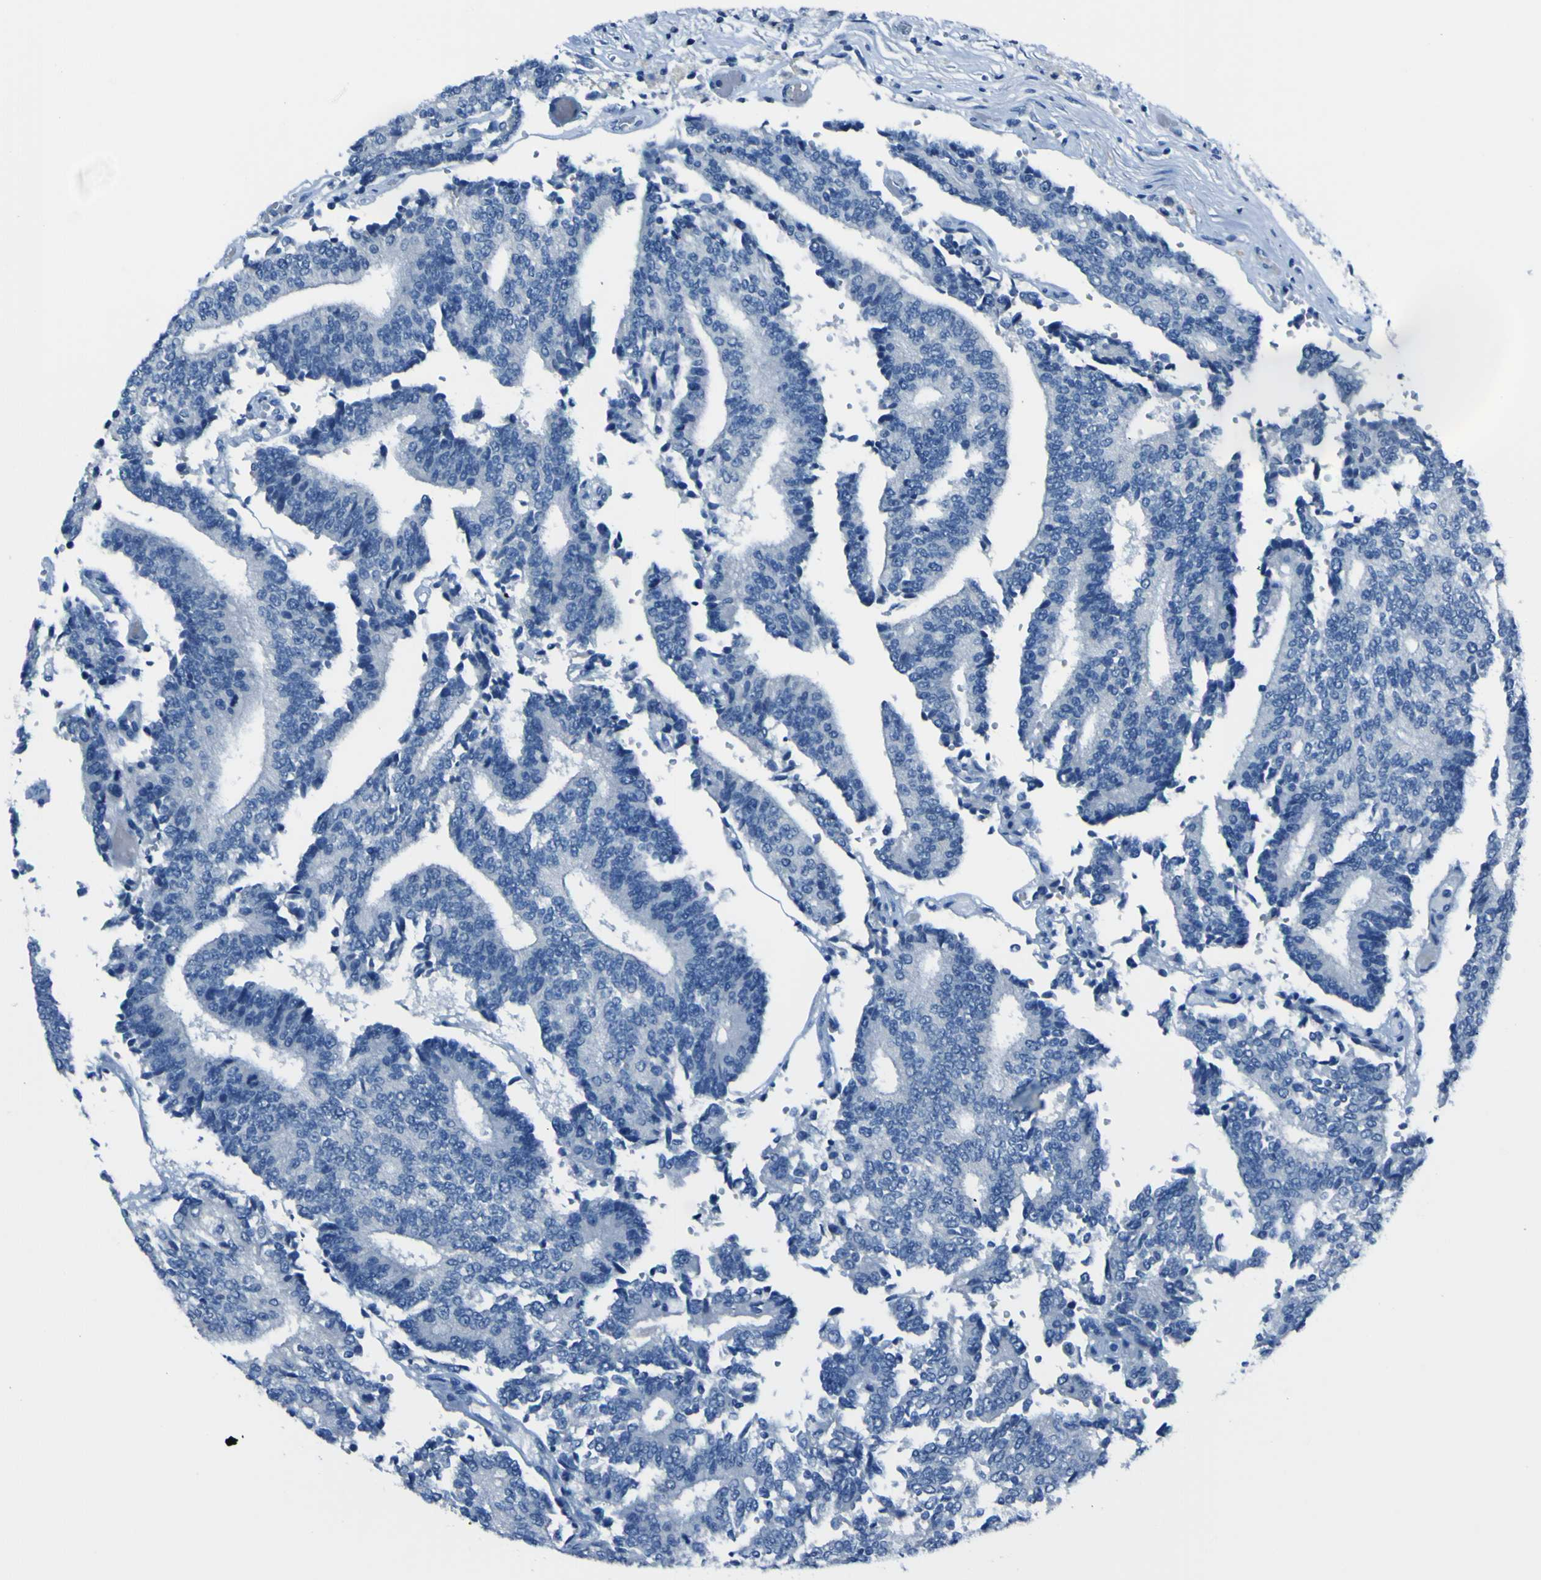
{"staining": {"intensity": "negative", "quantity": "none", "location": "none"}, "tissue": "prostate cancer", "cell_type": "Tumor cells", "image_type": "cancer", "snomed": [{"axis": "morphology", "description": "Normal tissue, NOS"}, {"axis": "morphology", "description": "Adenocarcinoma, High grade"}, {"axis": "topography", "description": "Prostate"}, {"axis": "topography", "description": "Seminal veicle"}], "caption": "IHC photomicrograph of neoplastic tissue: prostate cancer (adenocarcinoma (high-grade)) stained with DAB shows no significant protein positivity in tumor cells.", "gene": "PHKG1", "patient": {"sex": "male", "age": 55}}